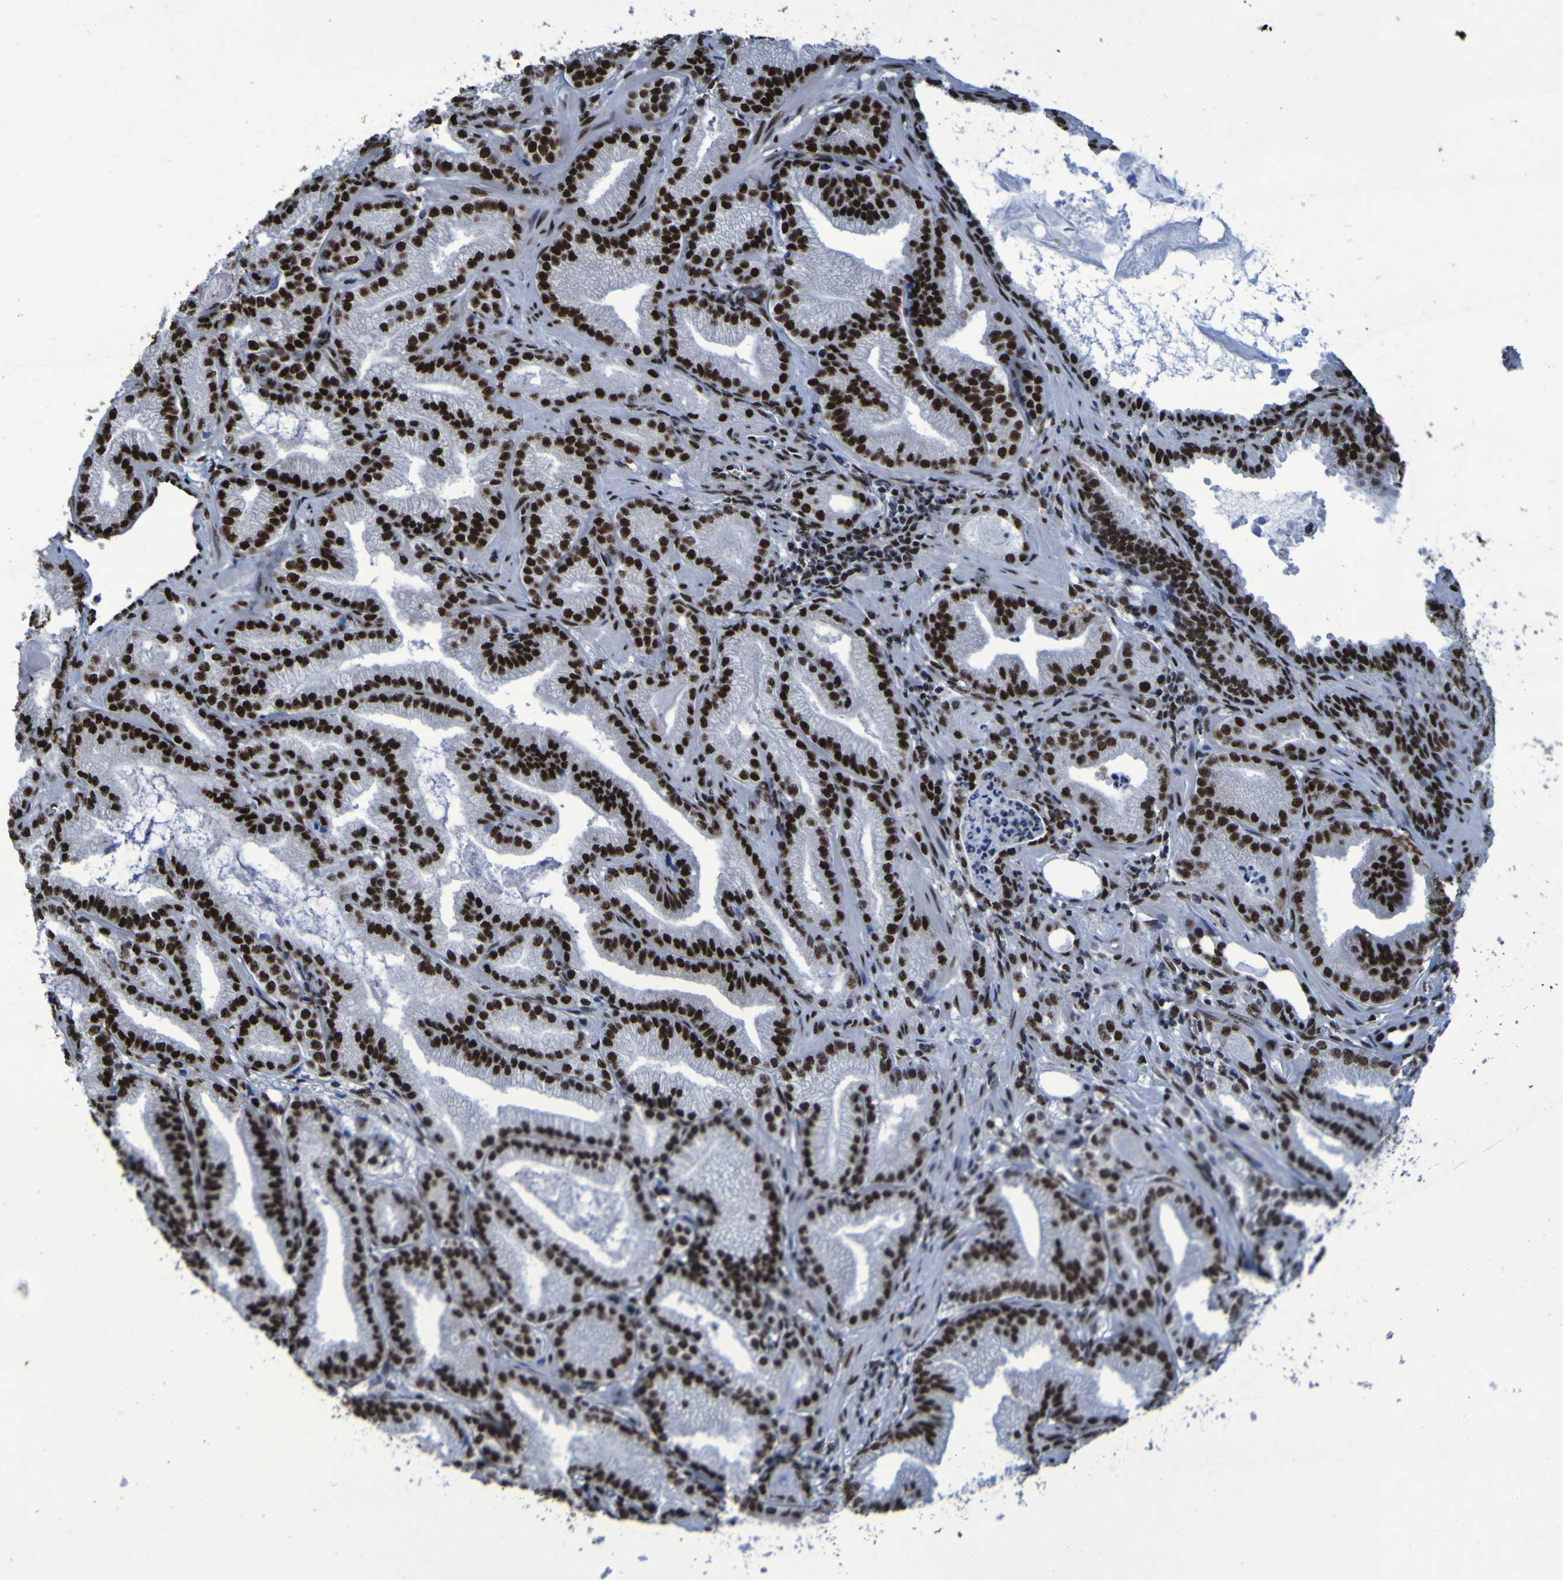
{"staining": {"intensity": "strong", "quantity": ">75%", "location": "nuclear"}, "tissue": "prostate cancer", "cell_type": "Tumor cells", "image_type": "cancer", "snomed": [{"axis": "morphology", "description": "Adenocarcinoma, Low grade"}, {"axis": "topography", "description": "Prostate"}], "caption": "Immunohistochemistry of adenocarcinoma (low-grade) (prostate) shows high levels of strong nuclear expression in approximately >75% of tumor cells. The staining was performed using DAB, with brown indicating positive protein expression. Nuclei are stained blue with hematoxylin.", "gene": "HNRNPR", "patient": {"sex": "male", "age": 59}}